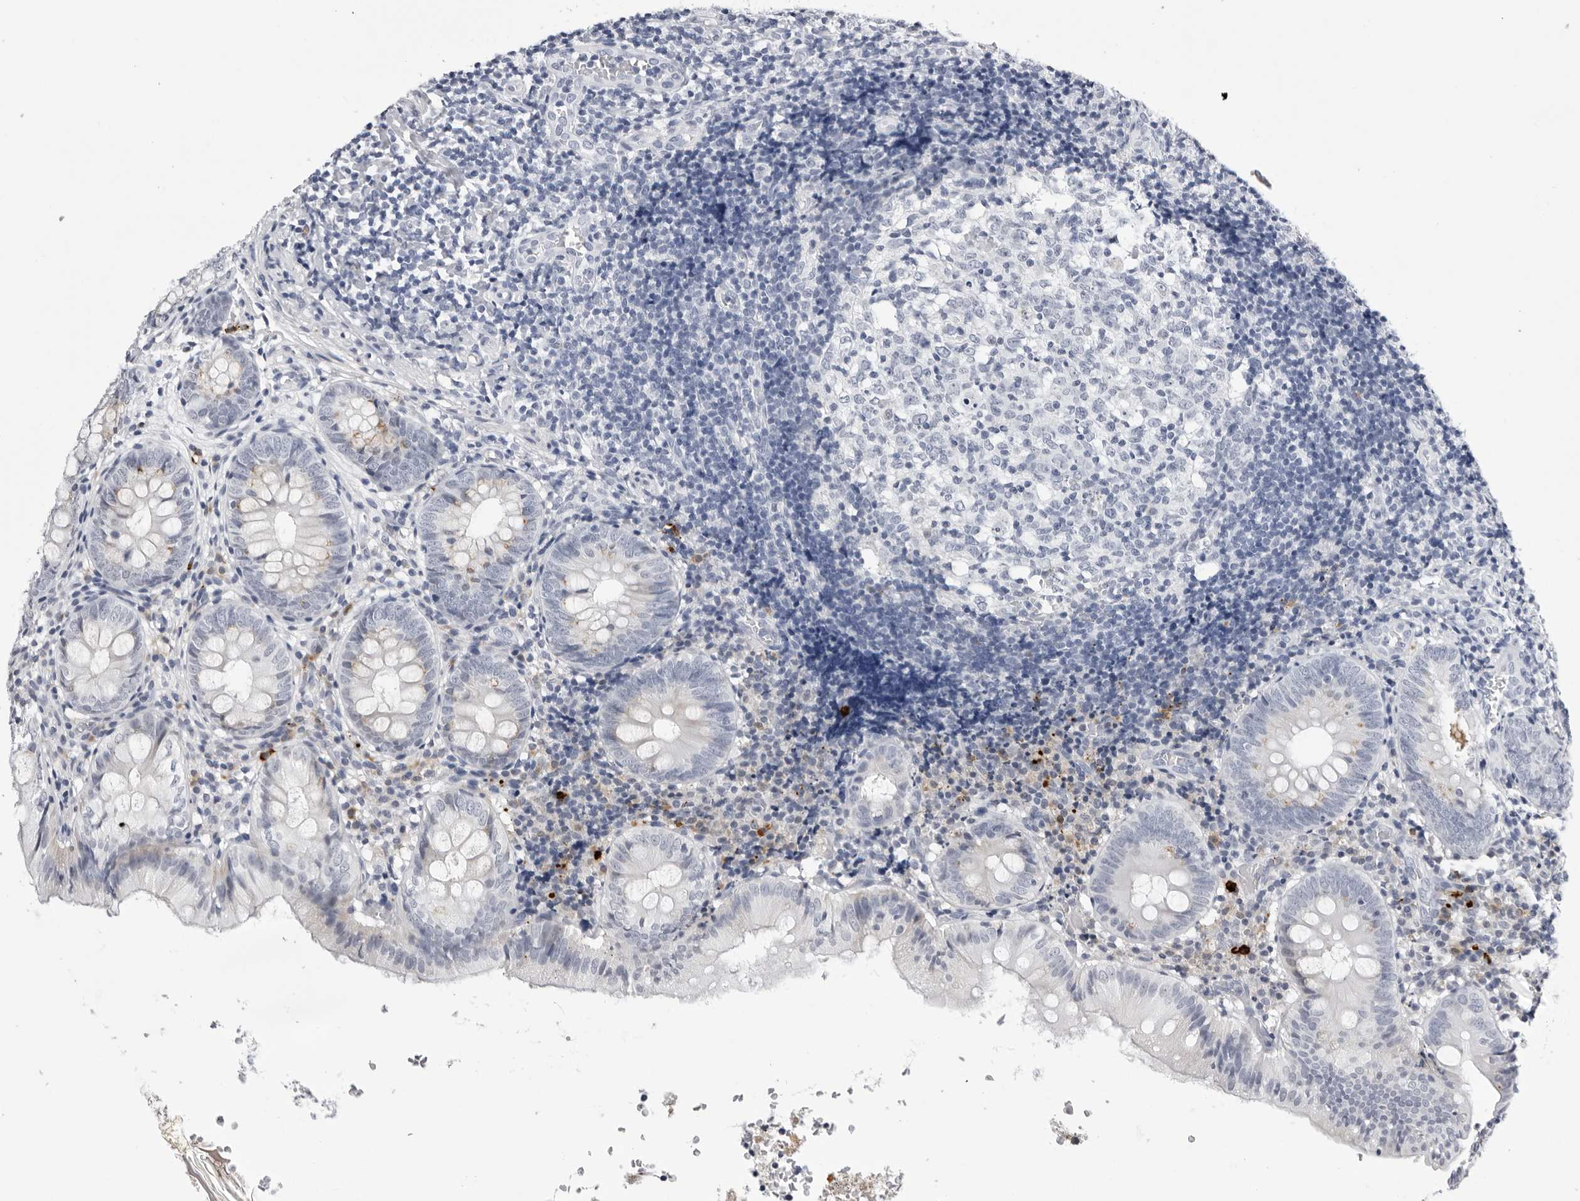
{"staining": {"intensity": "negative", "quantity": "none", "location": "none"}, "tissue": "appendix", "cell_type": "Glandular cells", "image_type": "normal", "snomed": [{"axis": "morphology", "description": "Normal tissue, NOS"}, {"axis": "topography", "description": "Appendix"}], "caption": "Glandular cells show no significant staining in normal appendix. (DAB (3,3'-diaminobenzidine) immunohistochemistry, high magnification).", "gene": "ZNF502", "patient": {"sex": "male", "age": 8}}